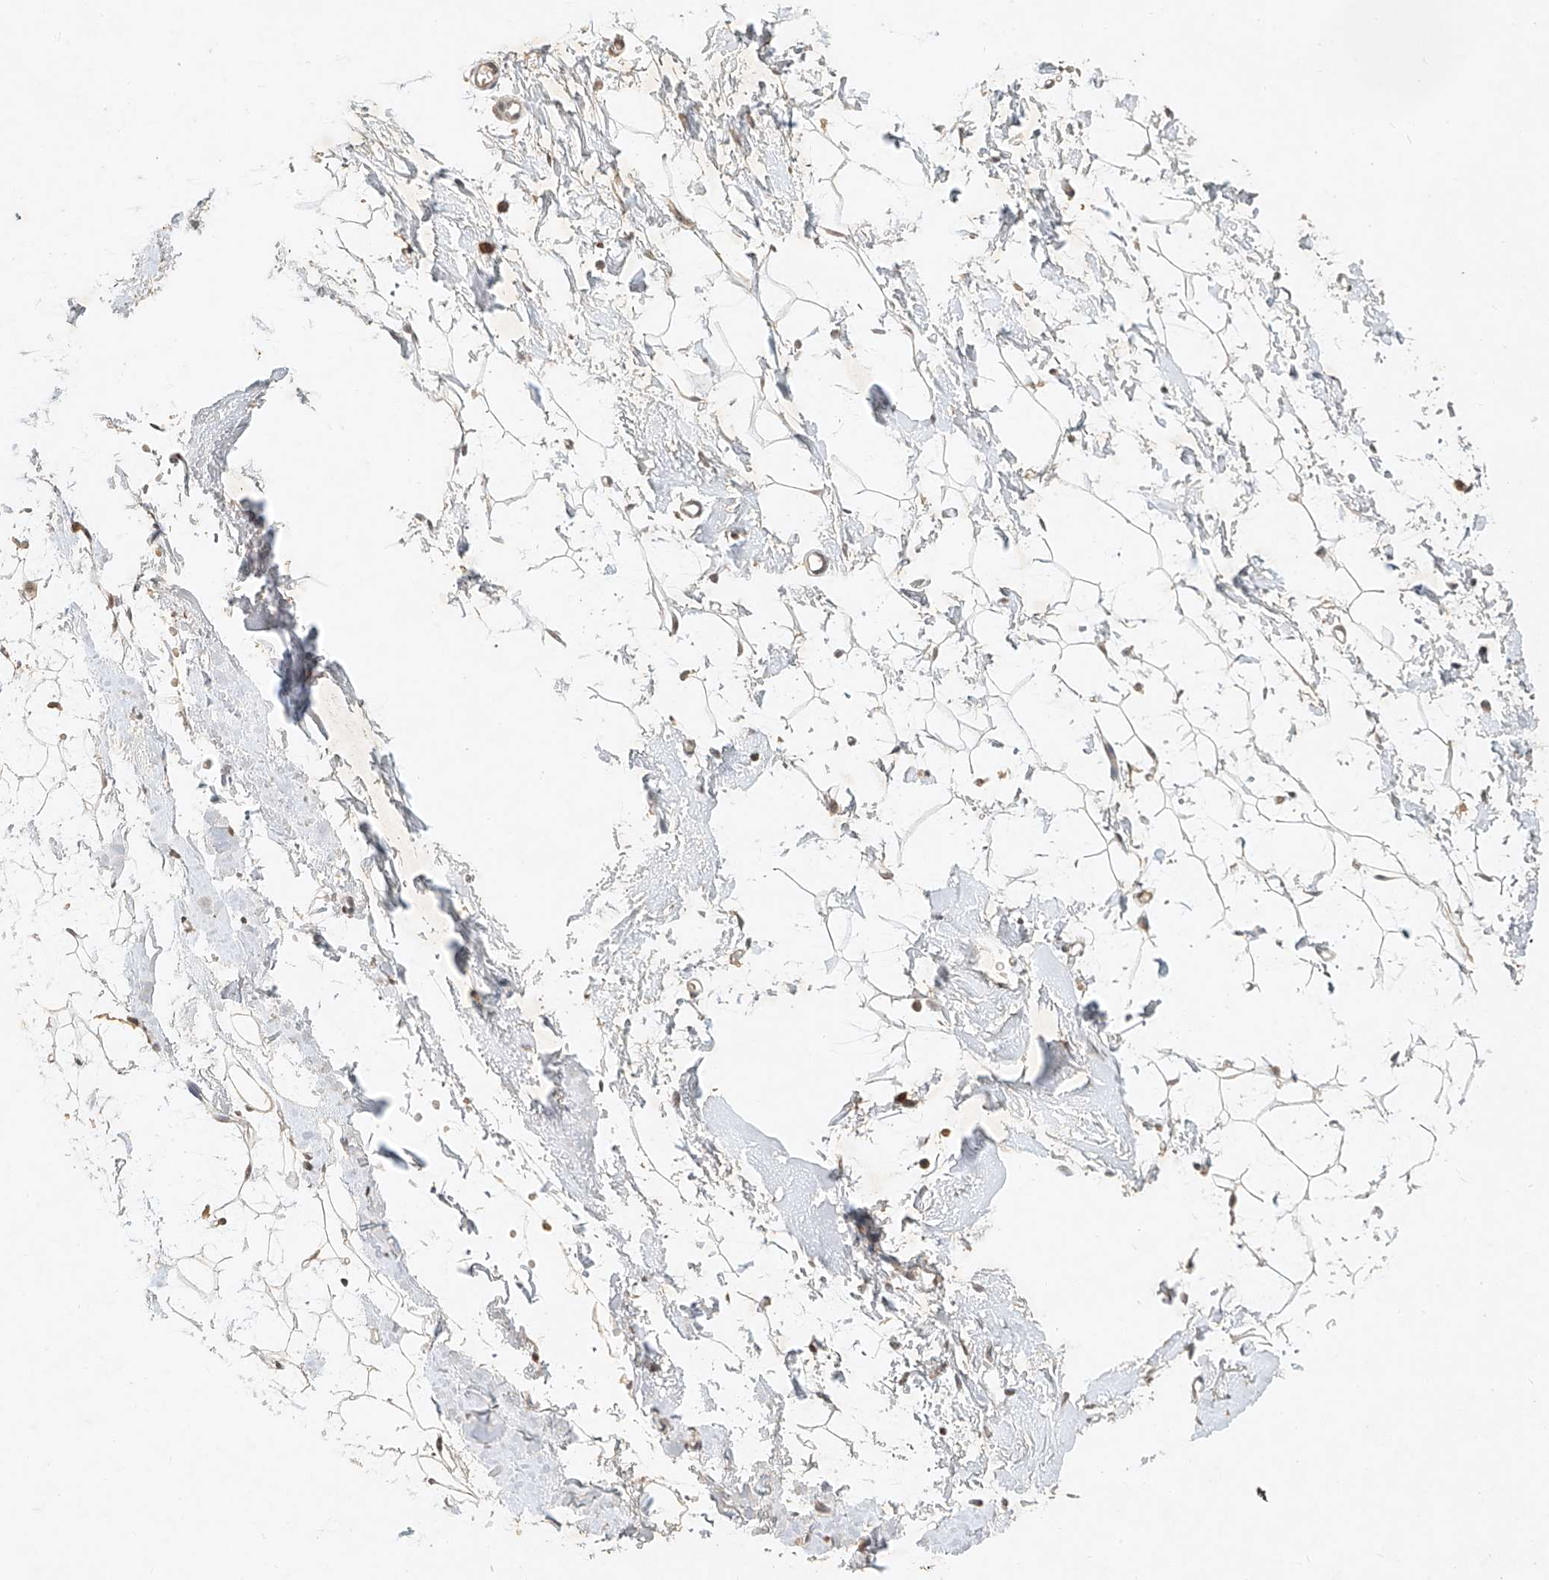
{"staining": {"intensity": "weak", "quantity": ">75%", "location": "cytoplasmic/membranous"}, "tissue": "adipose tissue", "cell_type": "Adipocytes", "image_type": "normal", "snomed": [{"axis": "morphology", "description": "Normal tissue, NOS"}, {"axis": "topography", "description": "Breast"}], "caption": "IHC micrograph of normal adipose tissue: adipose tissue stained using immunohistochemistry (IHC) demonstrates low levels of weak protein expression localized specifically in the cytoplasmic/membranous of adipocytes, appearing as a cytoplasmic/membranous brown color.", "gene": "CXorf58", "patient": {"sex": "female", "age": 23}}